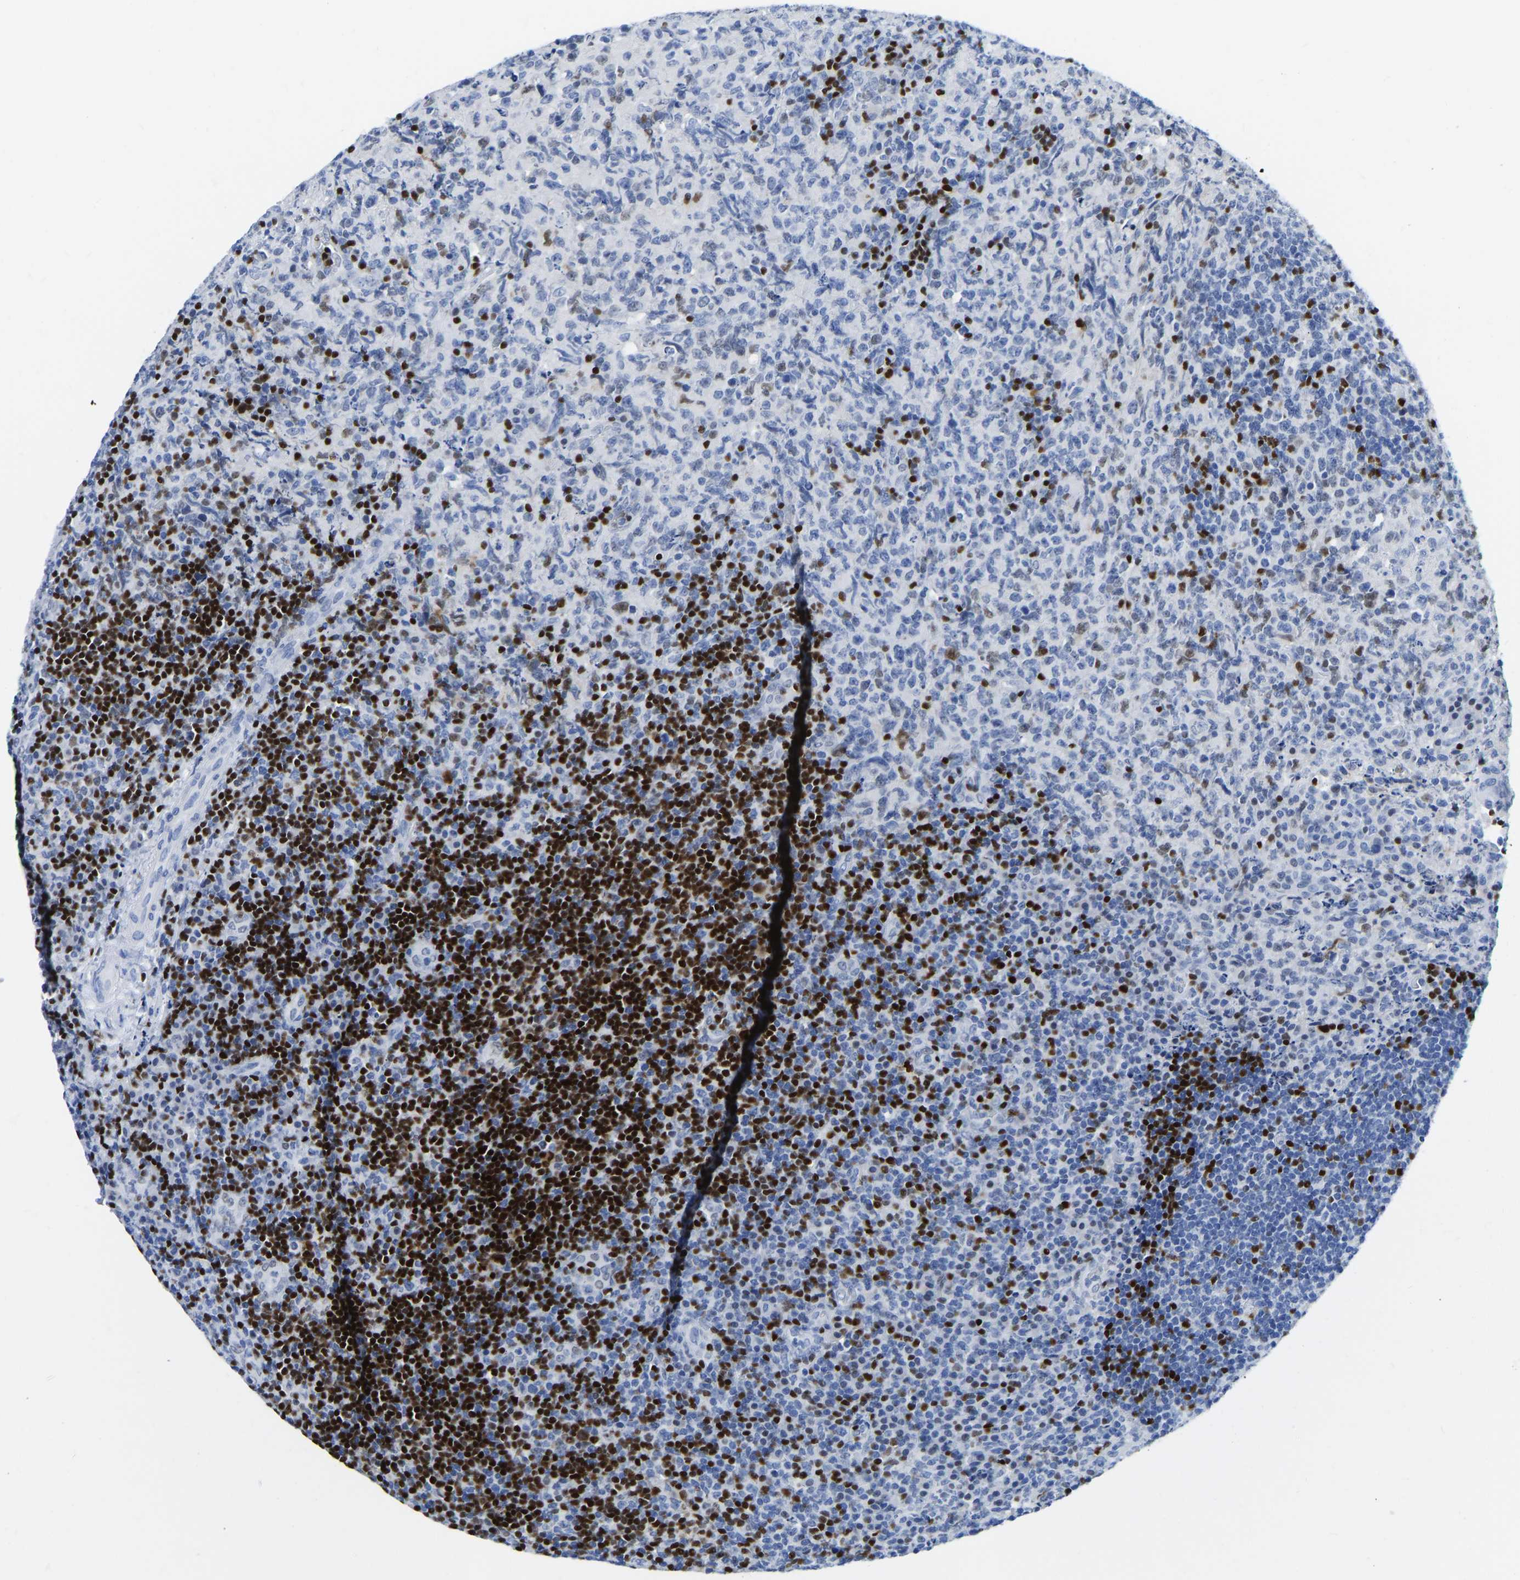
{"staining": {"intensity": "moderate", "quantity": "<25%", "location": "nuclear"}, "tissue": "lymphoma", "cell_type": "Tumor cells", "image_type": "cancer", "snomed": [{"axis": "morphology", "description": "Malignant lymphoma, non-Hodgkin's type, High grade"}, {"axis": "topography", "description": "Tonsil"}], "caption": "Immunohistochemistry (IHC) histopathology image of neoplastic tissue: lymphoma stained using immunohistochemistry shows low levels of moderate protein expression localized specifically in the nuclear of tumor cells, appearing as a nuclear brown color.", "gene": "TCF7", "patient": {"sex": "female", "age": 36}}